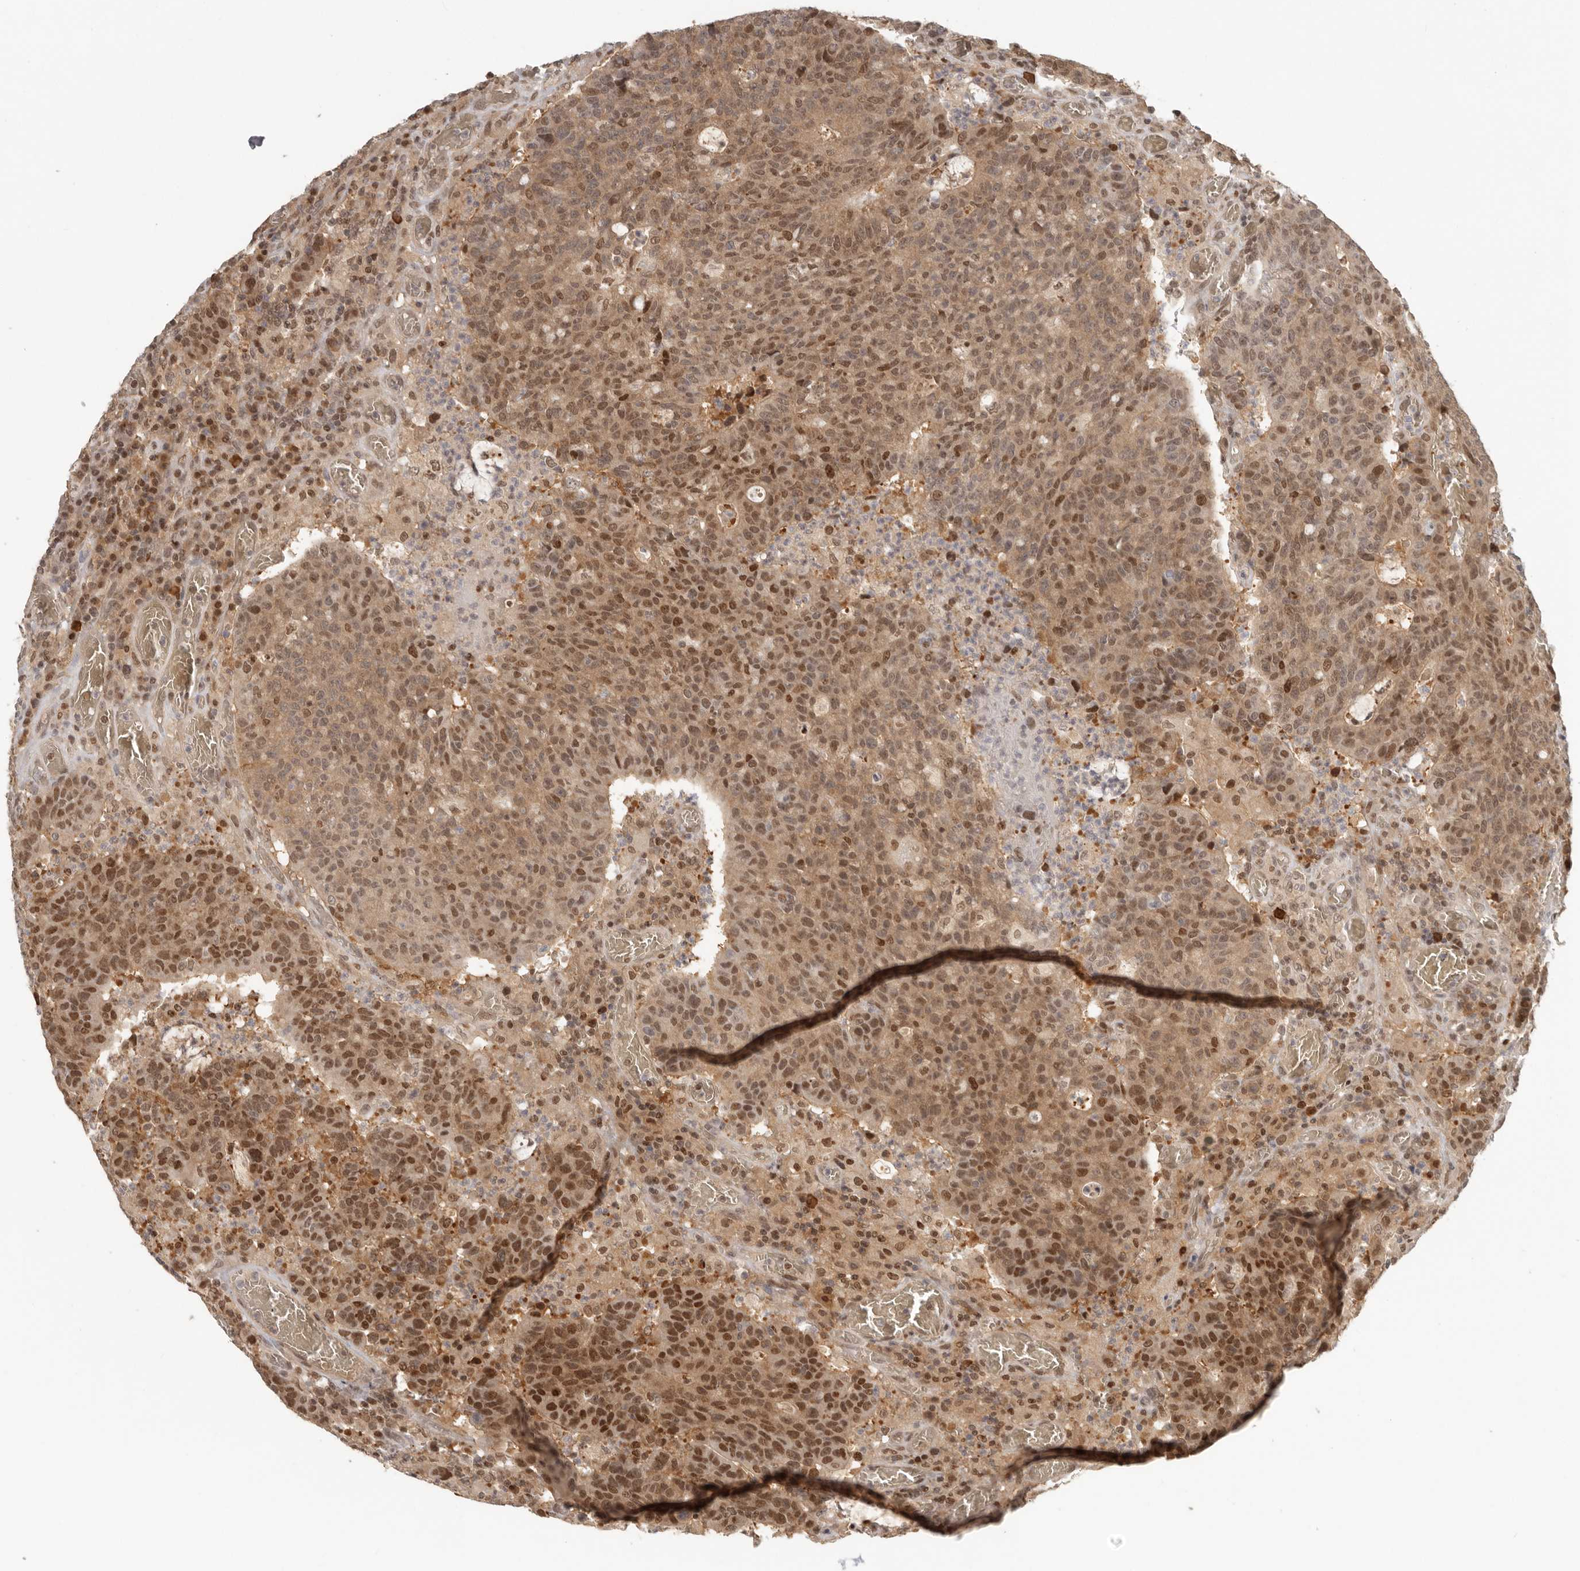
{"staining": {"intensity": "moderate", "quantity": ">75%", "location": "cytoplasmic/membranous,nuclear"}, "tissue": "colorectal cancer", "cell_type": "Tumor cells", "image_type": "cancer", "snomed": [{"axis": "morphology", "description": "Adenocarcinoma, NOS"}, {"axis": "topography", "description": "Colon"}], "caption": "An IHC image of tumor tissue is shown. Protein staining in brown labels moderate cytoplasmic/membranous and nuclear positivity in adenocarcinoma (colorectal) within tumor cells. The staining was performed using DAB to visualize the protein expression in brown, while the nuclei were stained in blue with hematoxylin (Magnification: 20x).", "gene": "PSMA5", "patient": {"sex": "female", "age": 75}}